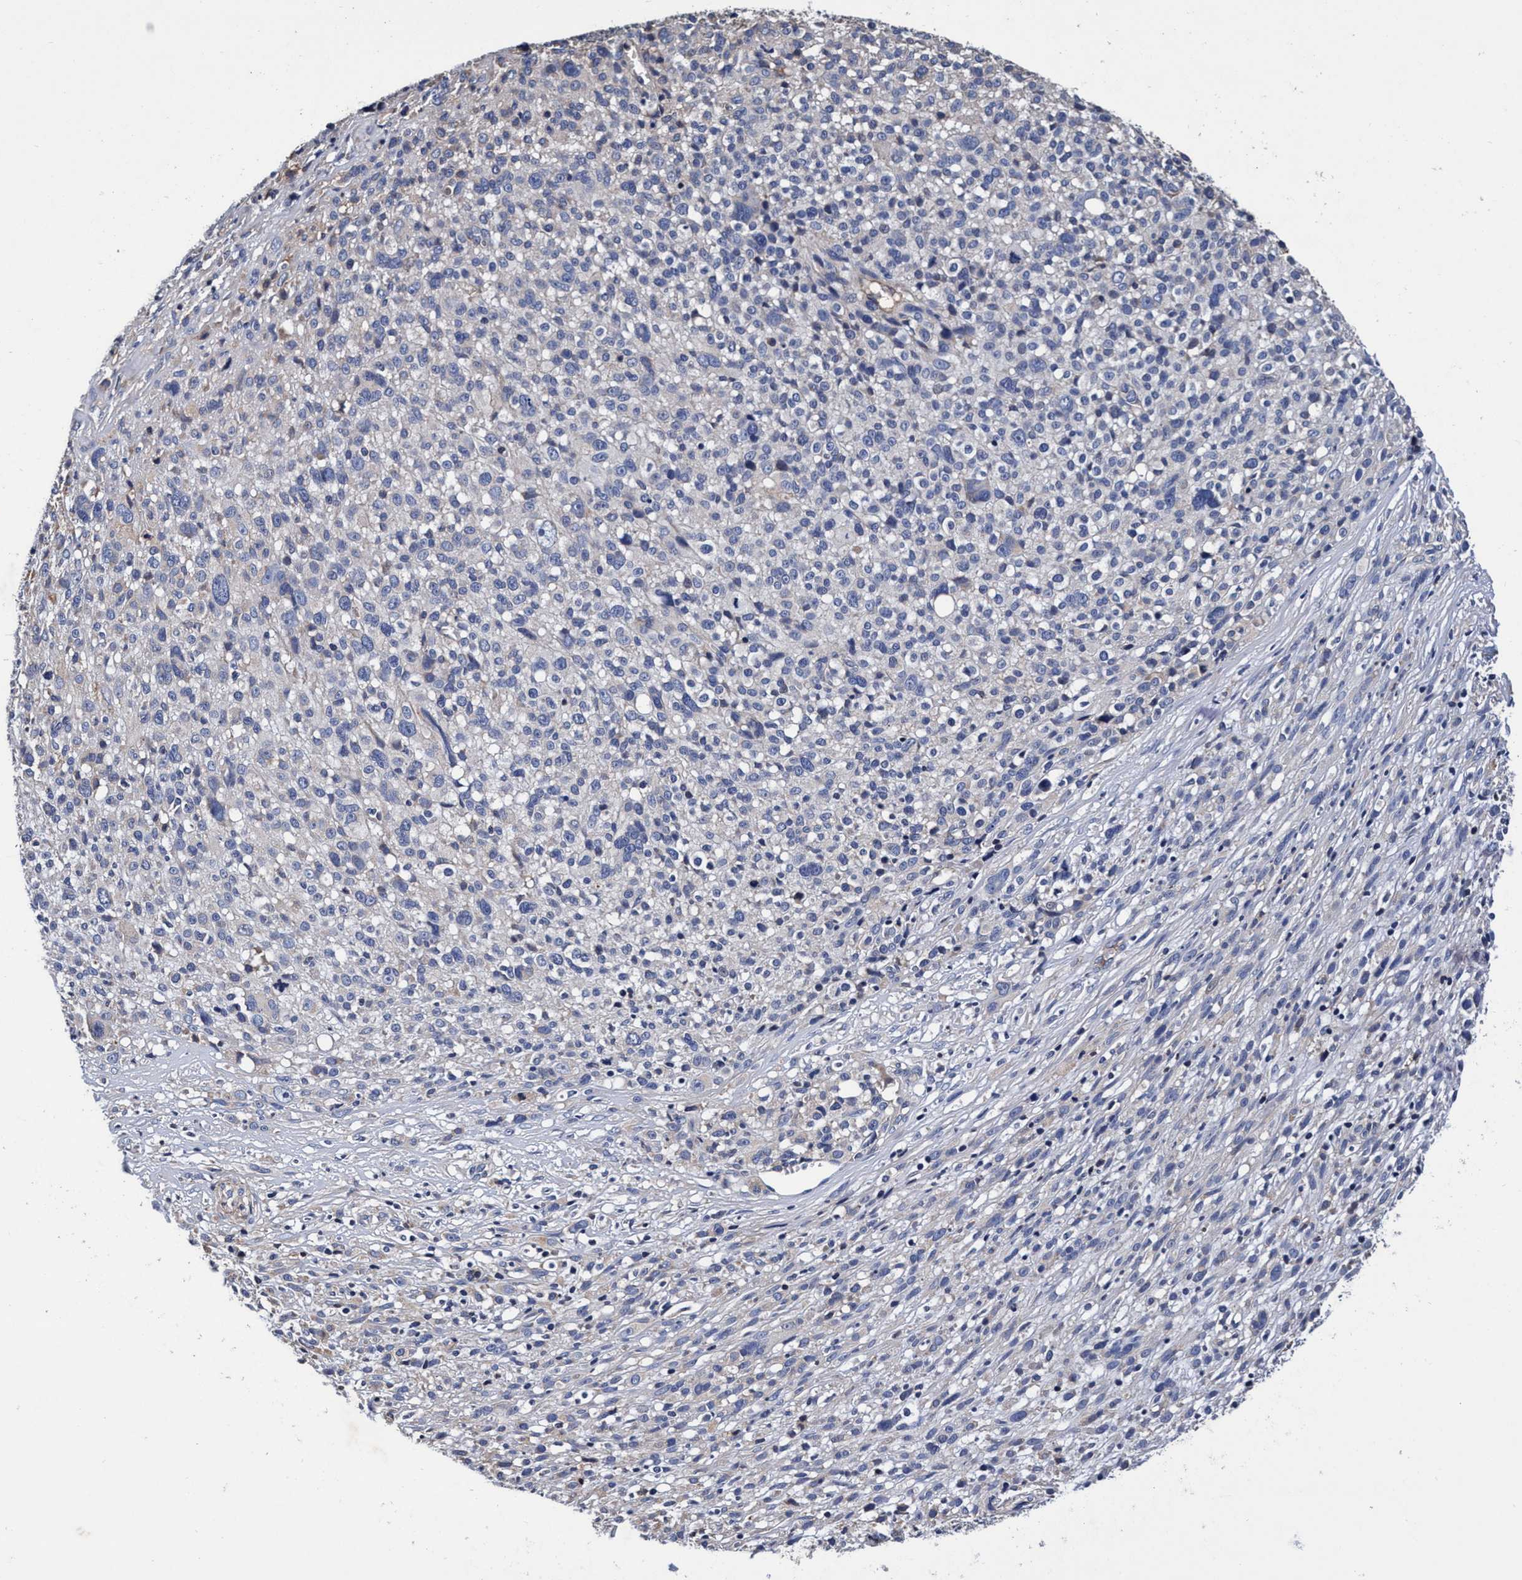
{"staining": {"intensity": "negative", "quantity": "none", "location": "none"}, "tissue": "melanoma", "cell_type": "Tumor cells", "image_type": "cancer", "snomed": [{"axis": "morphology", "description": "Malignant melanoma, NOS"}, {"axis": "topography", "description": "Skin"}], "caption": "IHC of malignant melanoma displays no expression in tumor cells.", "gene": "RNF208", "patient": {"sex": "female", "age": 55}}